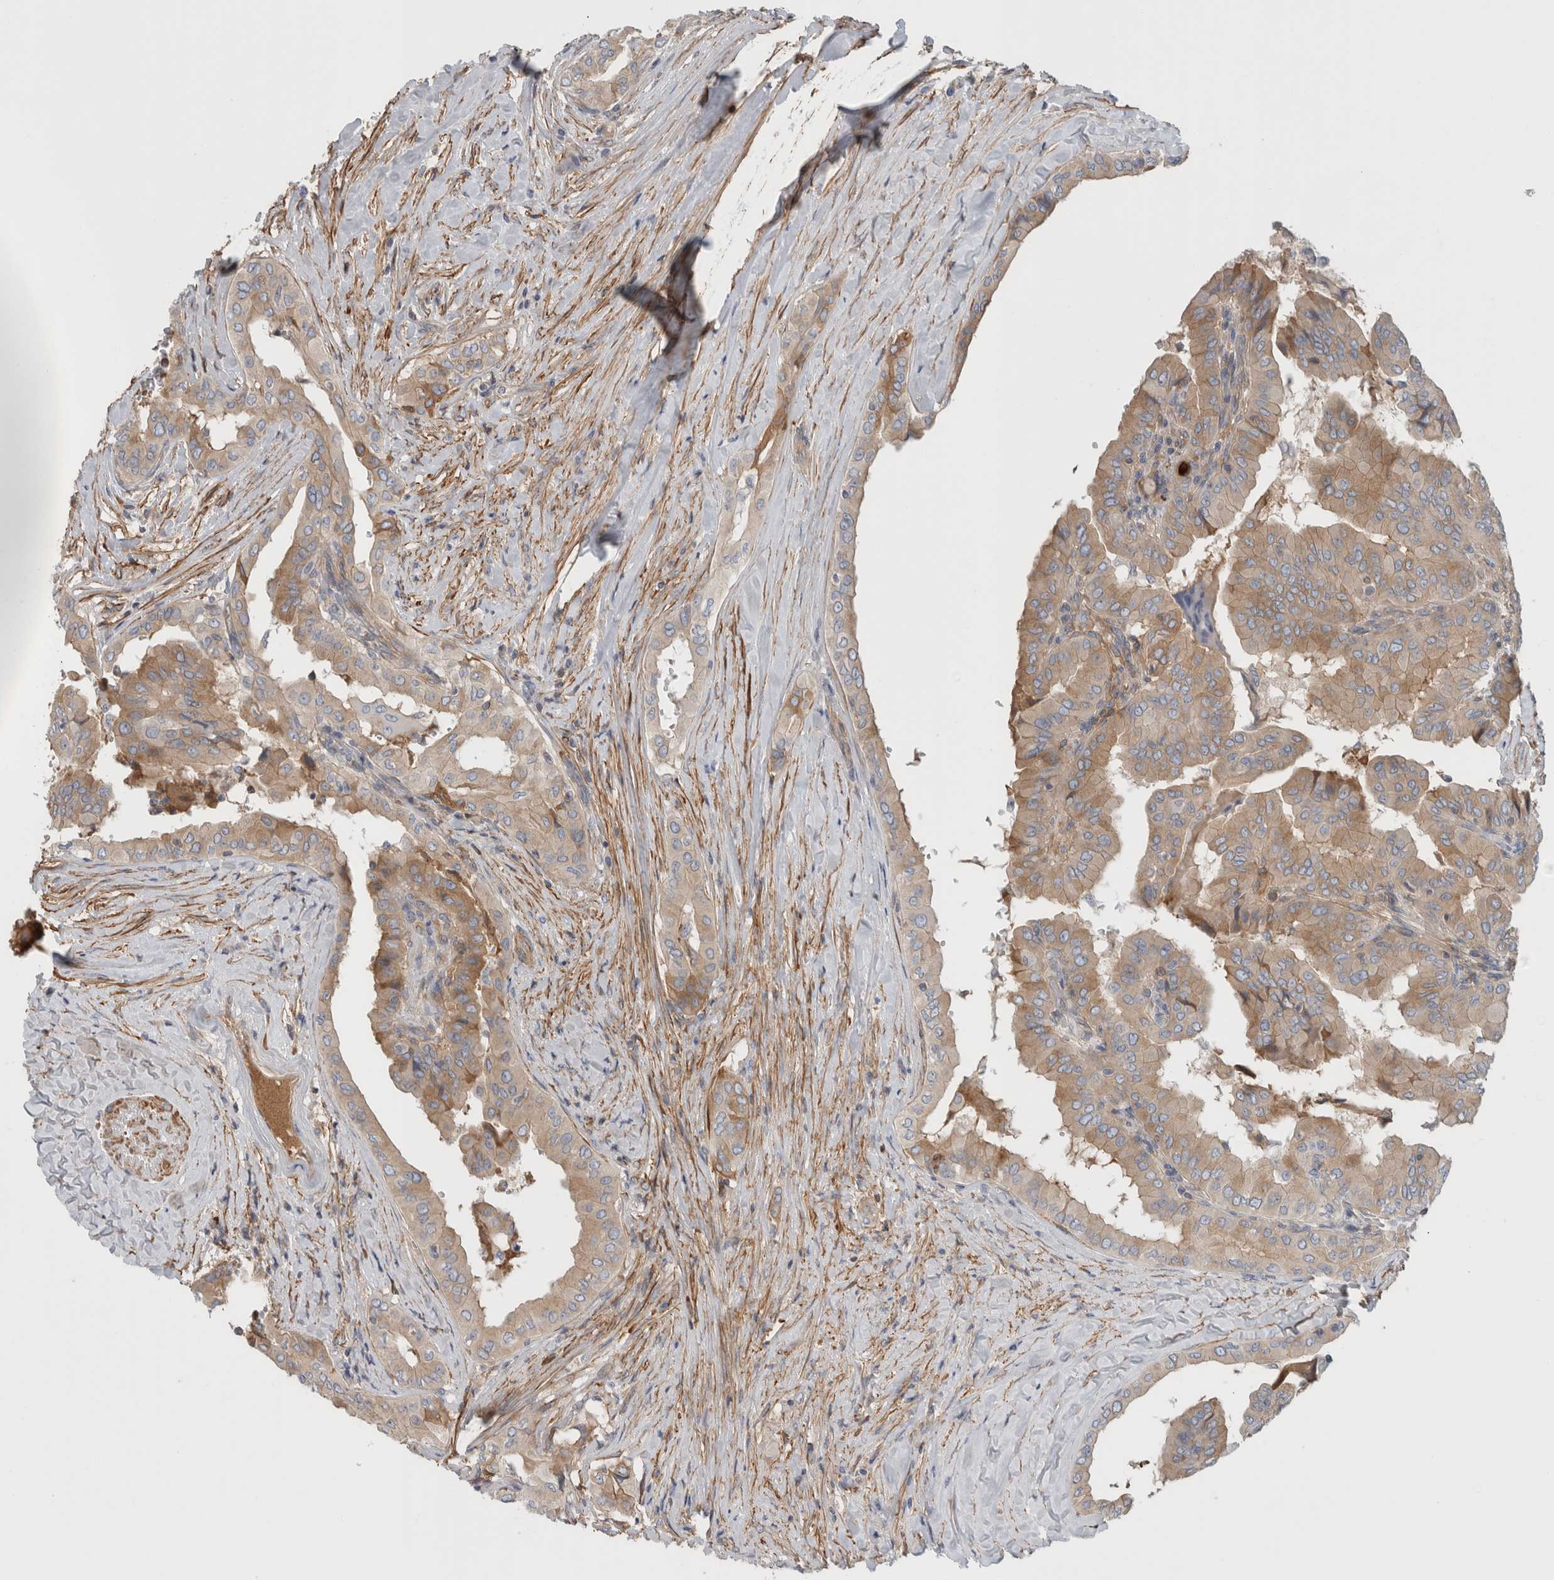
{"staining": {"intensity": "moderate", "quantity": "25%-75%", "location": "cytoplasmic/membranous"}, "tissue": "thyroid cancer", "cell_type": "Tumor cells", "image_type": "cancer", "snomed": [{"axis": "morphology", "description": "Papillary adenocarcinoma, NOS"}, {"axis": "topography", "description": "Thyroid gland"}], "caption": "Human thyroid papillary adenocarcinoma stained with a brown dye shows moderate cytoplasmic/membranous positive expression in approximately 25%-75% of tumor cells.", "gene": "CFI", "patient": {"sex": "male", "age": 33}}